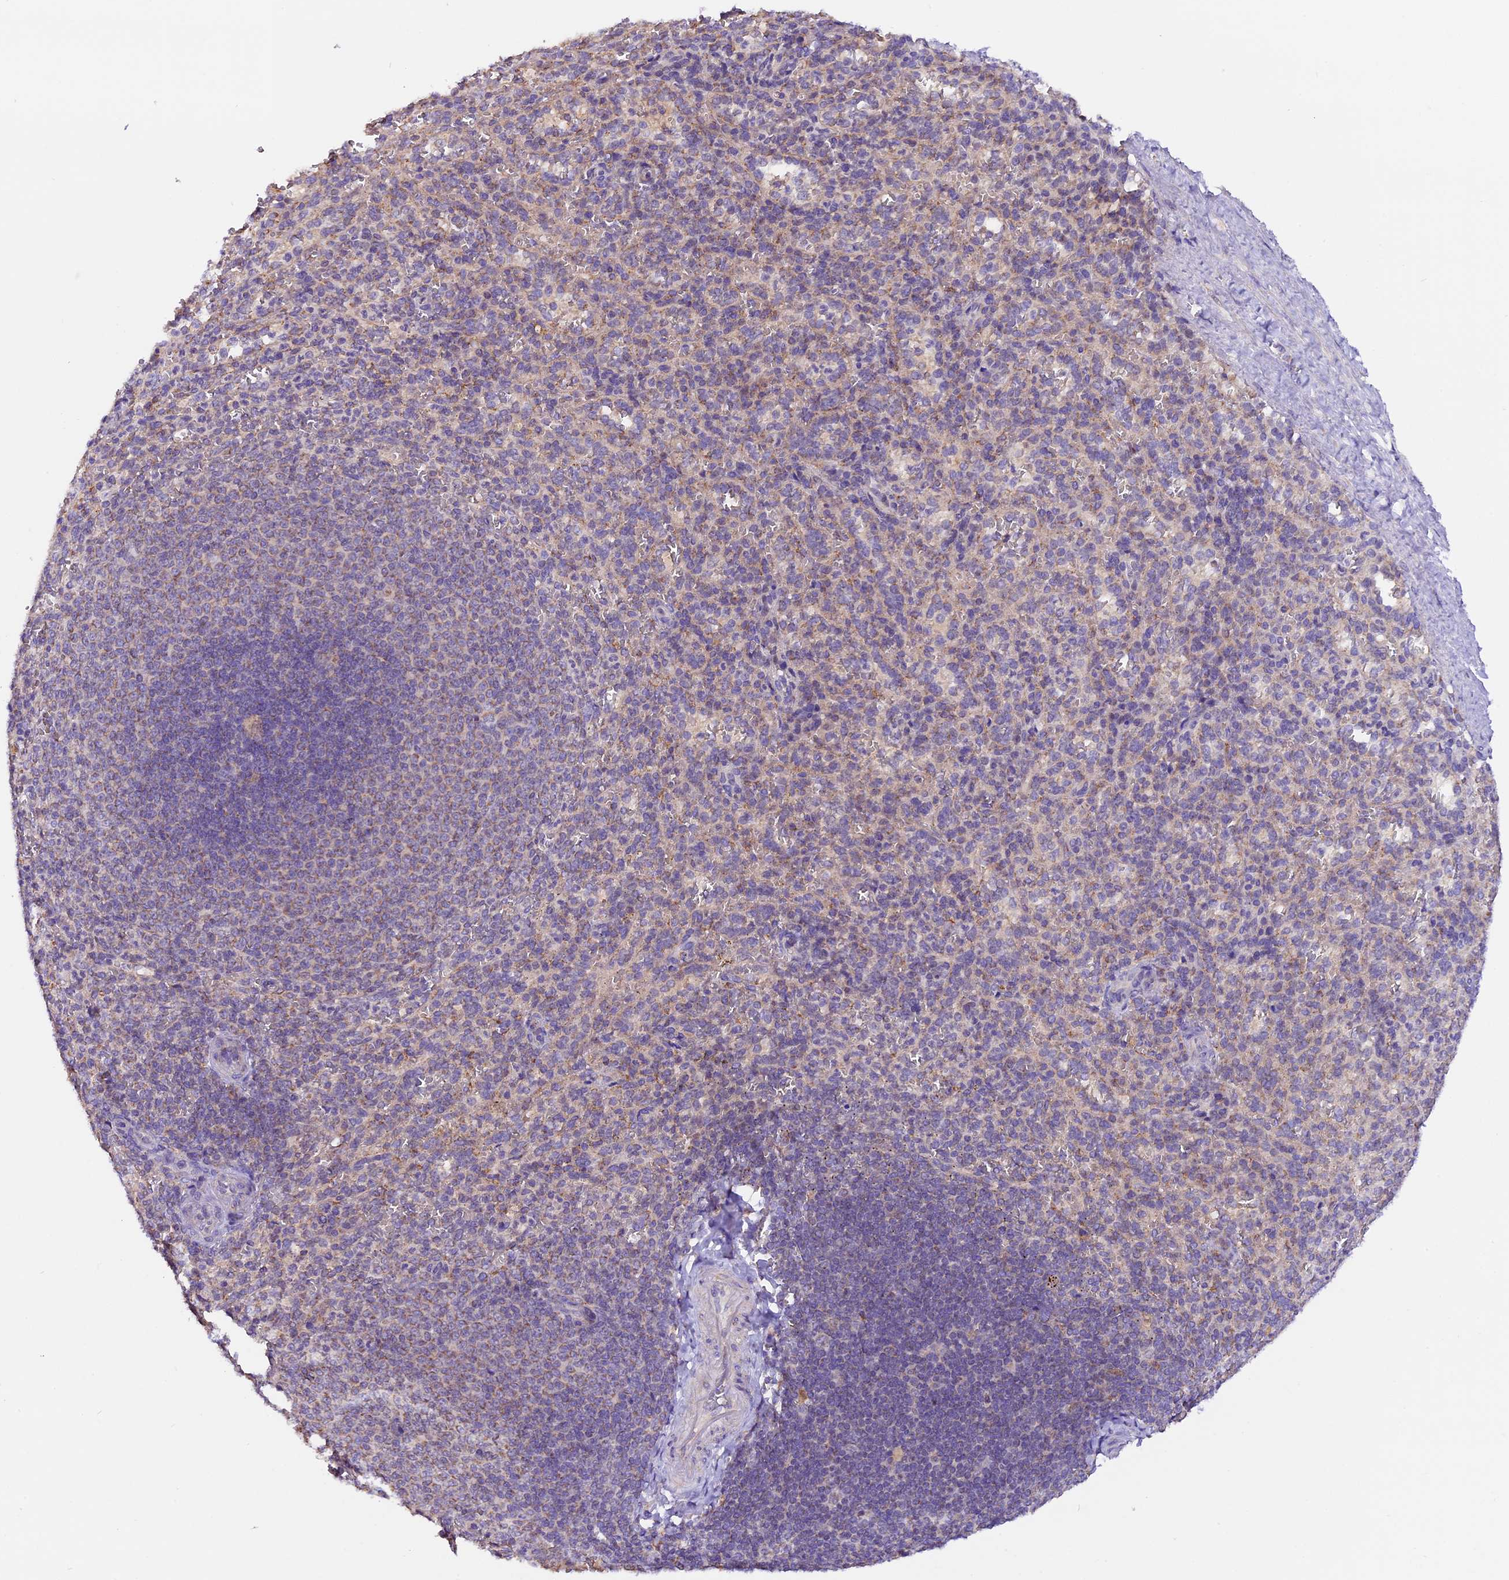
{"staining": {"intensity": "weak", "quantity": "<25%", "location": "cytoplasmic/membranous"}, "tissue": "spleen", "cell_type": "Cells in red pulp", "image_type": "normal", "snomed": [{"axis": "morphology", "description": "Normal tissue, NOS"}, {"axis": "topography", "description": "Spleen"}], "caption": "Histopathology image shows no significant protein positivity in cells in red pulp of normal spleen. Nuclei are stained in blue.", "gene": "DDX28", "patient": {"sex": "female", "age": 21}}